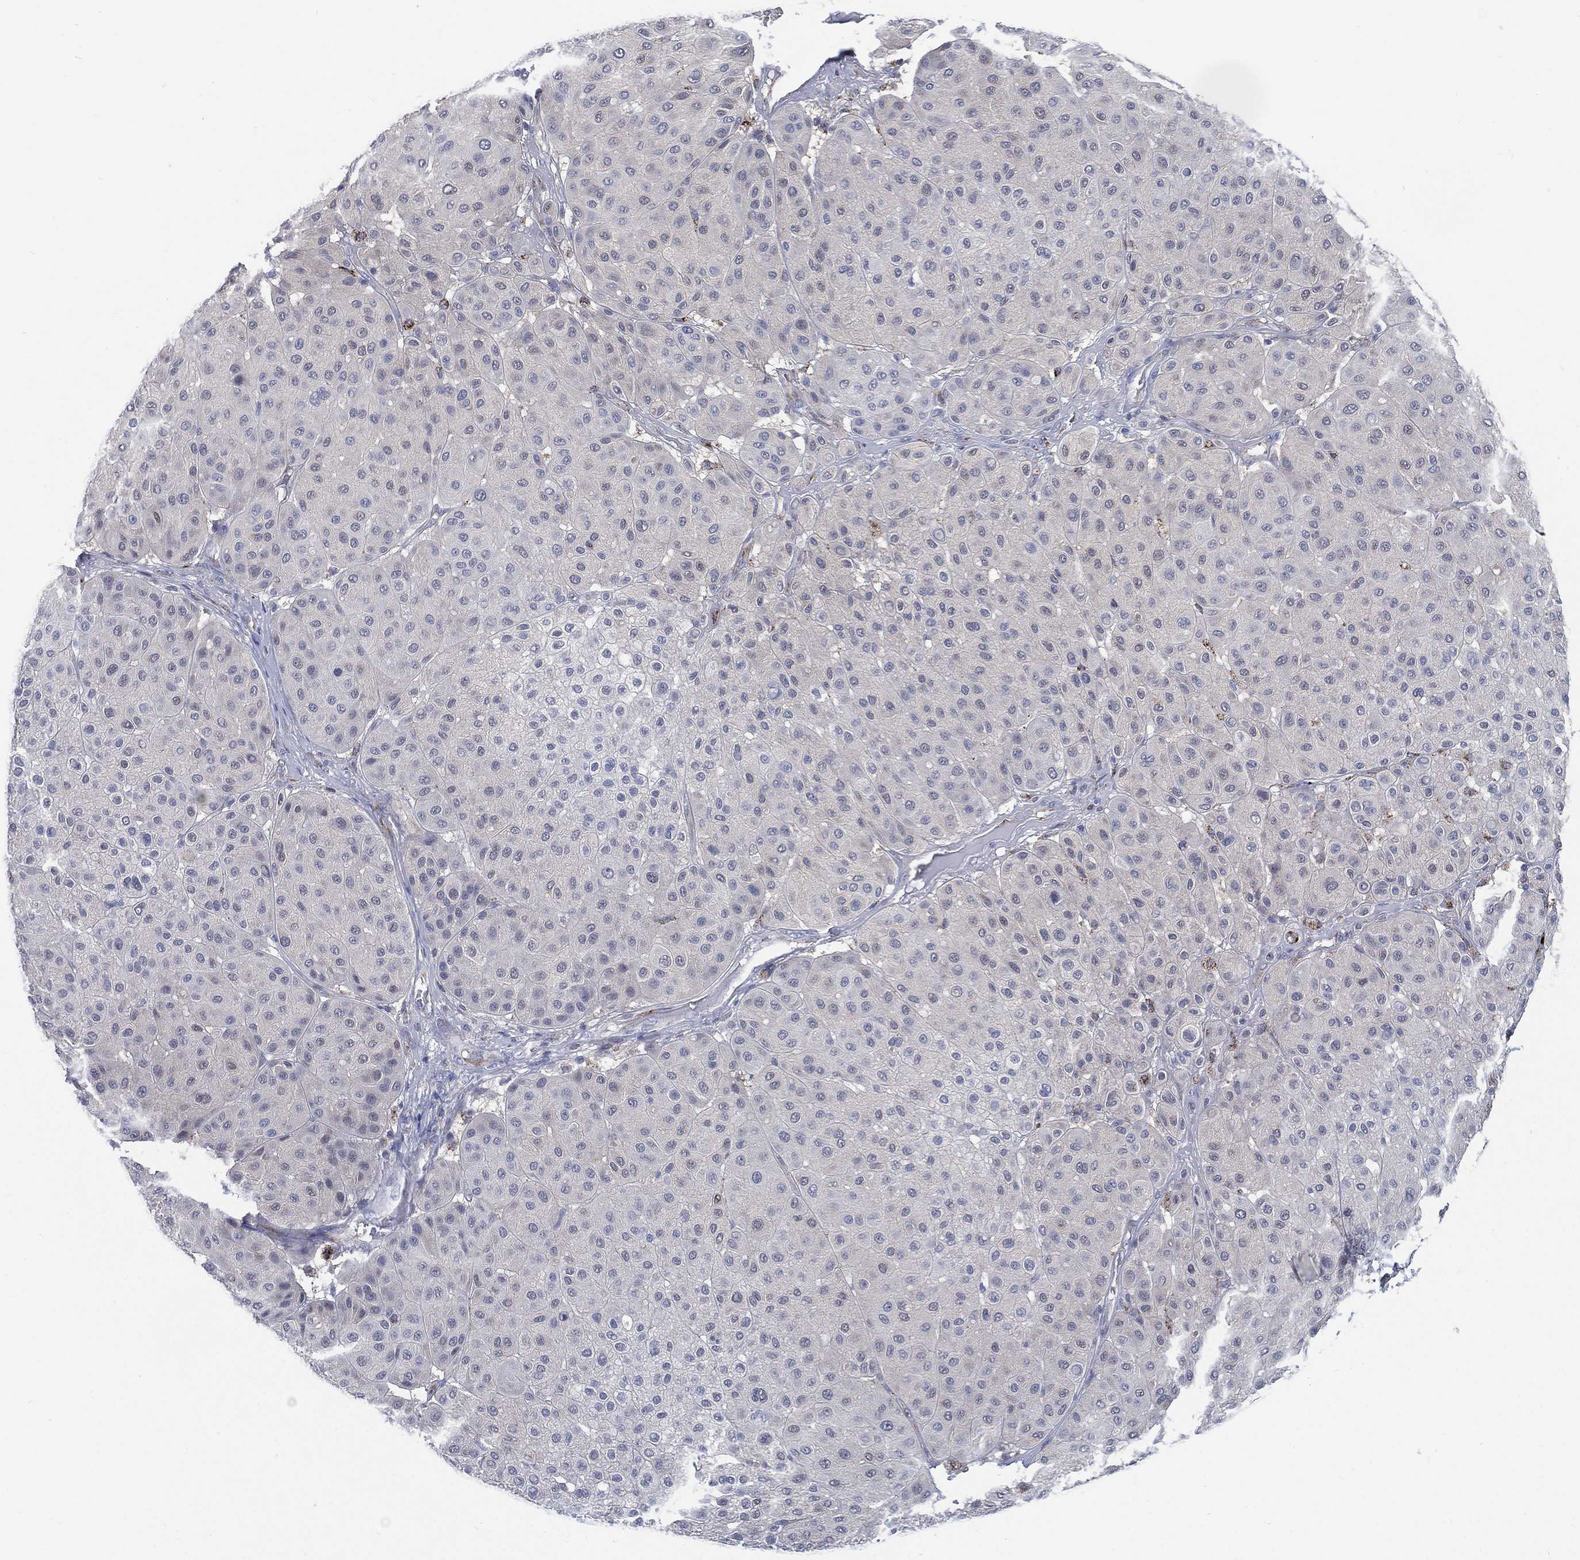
{"staining": {"intensity": "negative", "quantity": "none", "location": "none"}, "tissue": "melanoma", "cell_type": "Tumor cells", "image_type": "cancer", "snomed": [{"axis": "morphology", "description": "Malignant melanoma, Metastatic site"}, {"axis": "topography", "description": "Smooth muscle"}], "caption": "This is a photomicrograph of immunohistochemistry staining of malignant melanoma (metastatic site), which shows no staining in tumor cells. The staining is performed using DAB (3,3'-diaminobenzidine) brown chromogen with nuclei counter-stained in using hematoxylin.", "gene": "C5orf46", "patient": {"sex": "male", "age": 41}}